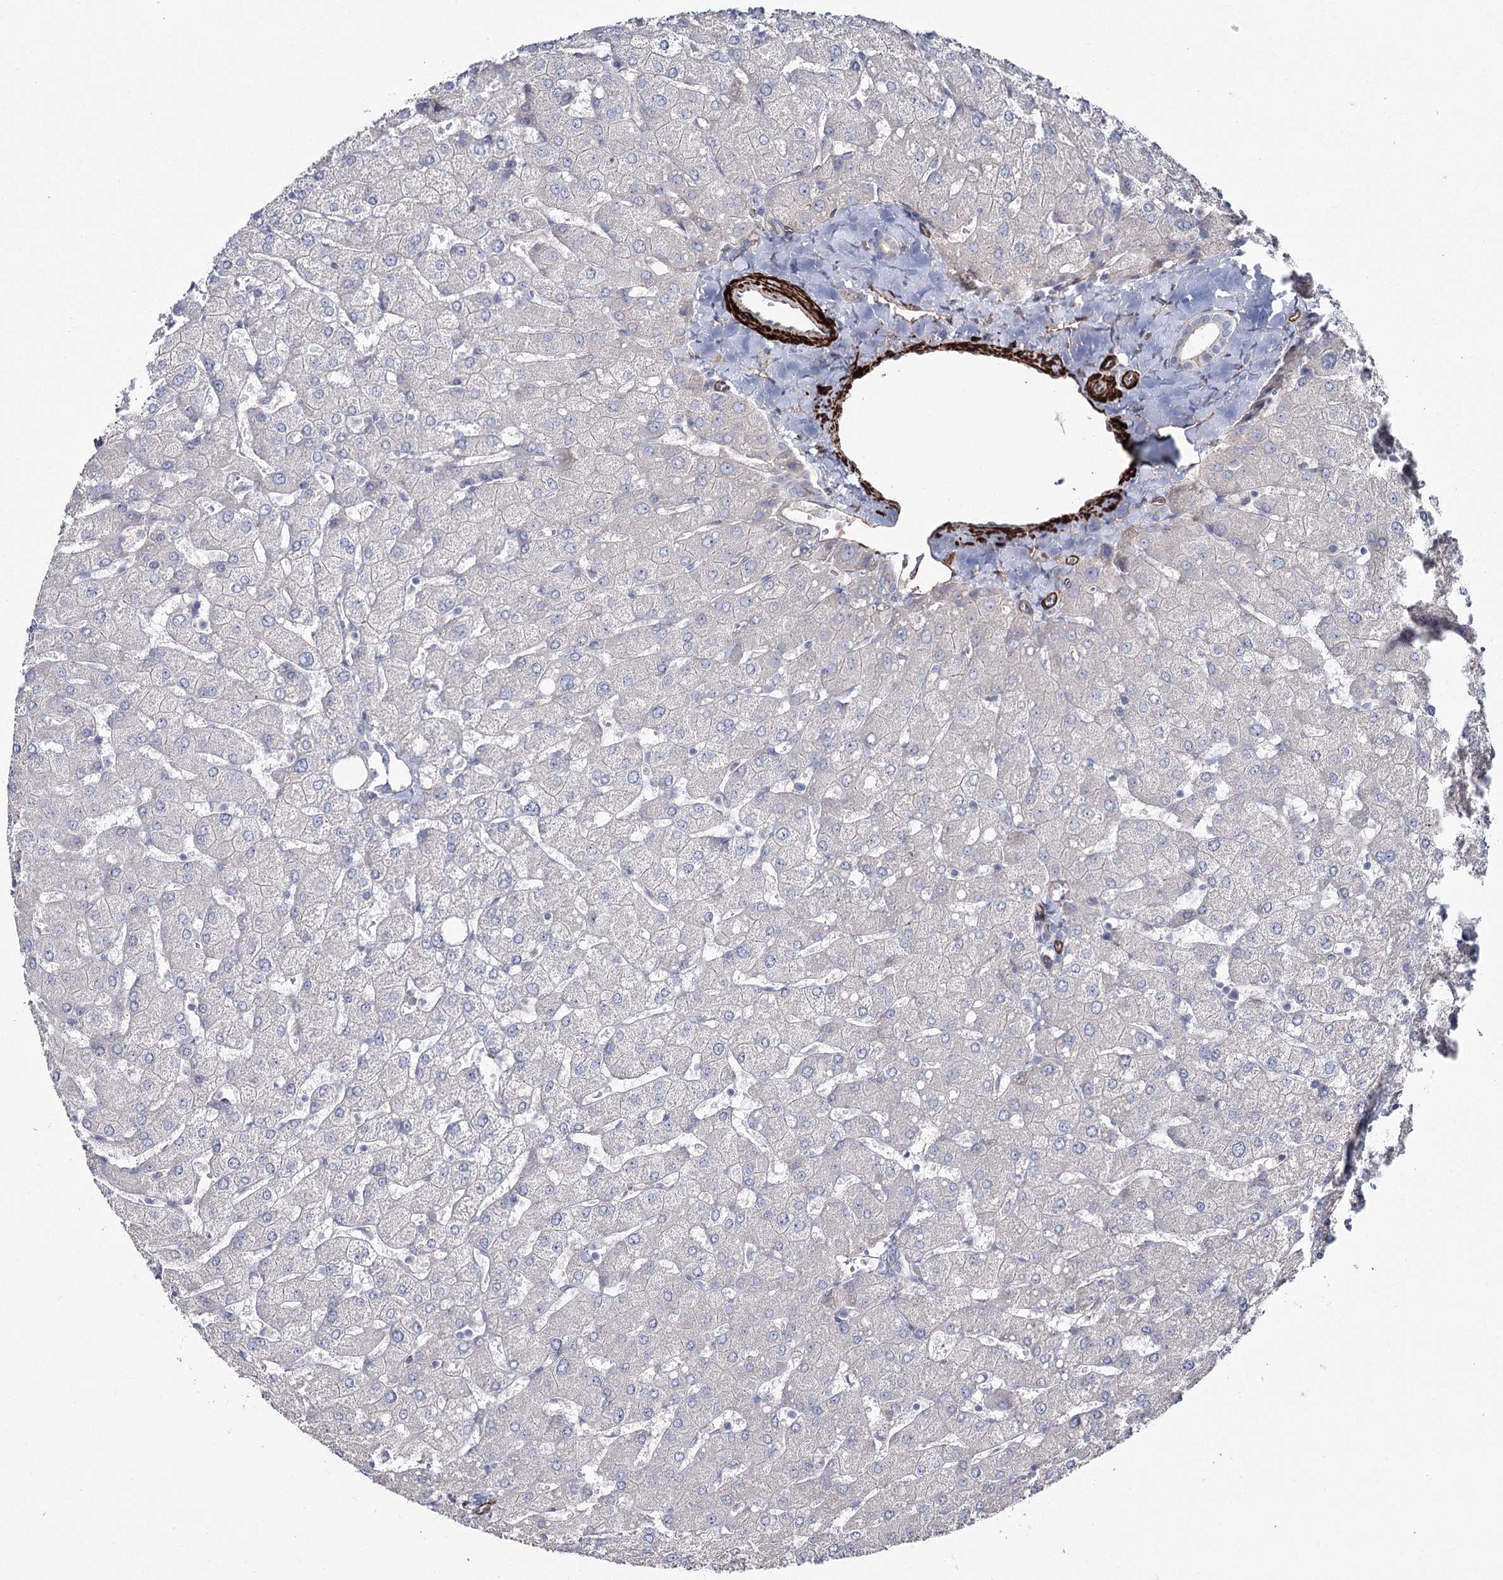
{"staining": {"intensity": "negative", "quantity": "none", "location": "none"}, "tissue": "liver", "cell_type": "Cholangiocytes", "image_type": "normal", "snomed": [{"axis": "morphology", "description": "Normal tissue, NOS"}, {"axis": "topography", "description": "Liver"}], "caption": "IHC micrograph of unremarkable liver: liver stained with DAB (3,3'-diaminobenzidine) demonstrates no significant protein expression in cholangiocytes. The staining is performed using DAB (3,3'-diaminobenzidine) brown chromogen with nuclei counter-stained in using hematoxylin.", "gene": "SUMF1", "patient": {"sex": "male", "age": 55}}